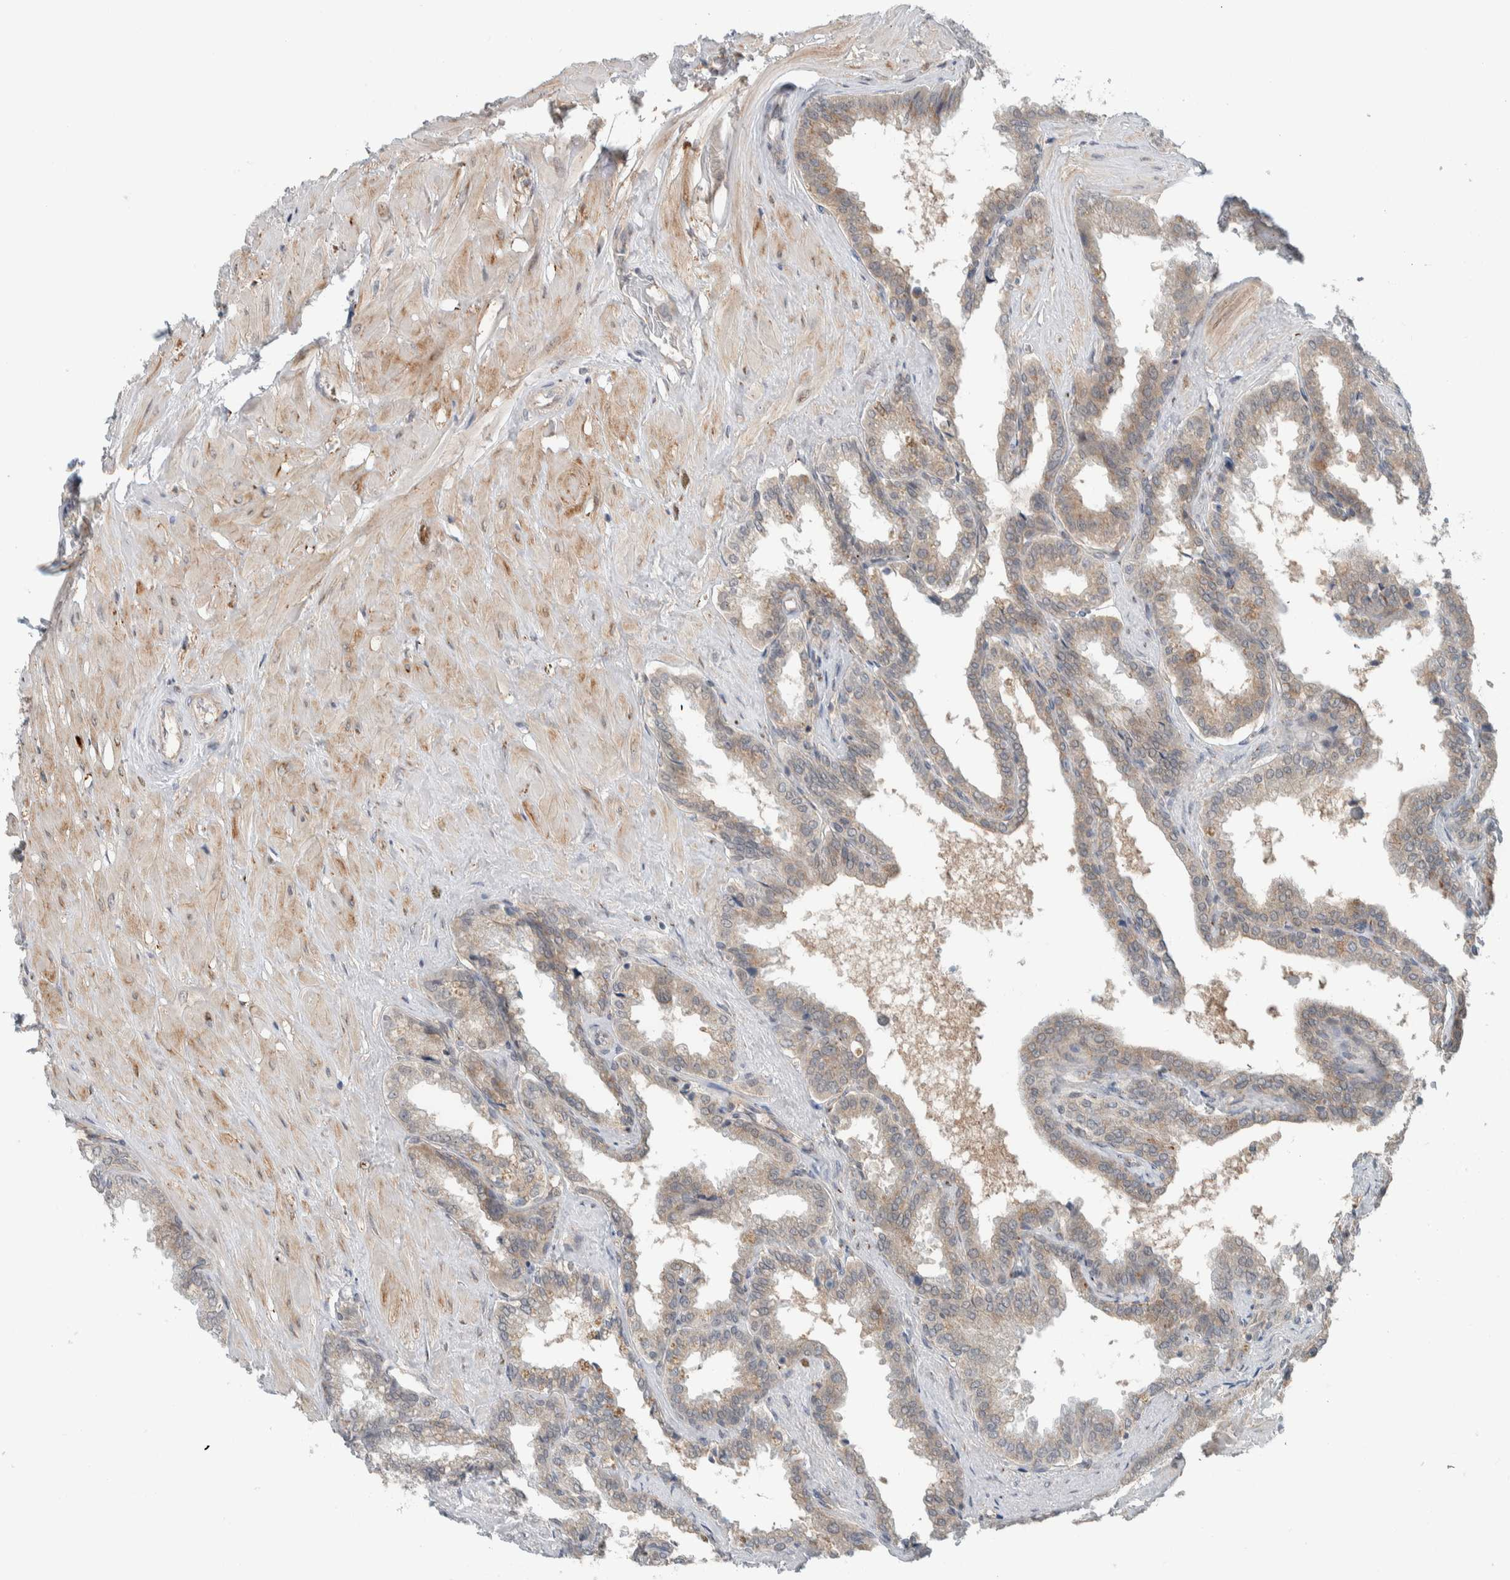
{"staining": {"intensity": "moderate", "quantity": "25%-75%", "location": "cytoplasmic/membranous"}, "tissue": "seminal vesicle", "cell_type": "Glandular cells", "image_type": "normal", "snomed": [{"axis": "morphology", "description": "Normal tissue, NOS"}, {"axis": "topography", "description": "Seminal veicle"}], "caption": "Seminal vesicle stained with DAB IHC demonstrates medium levels of moderate cytoplasmic/membranous positivity in approximately 25%-75% of glandular cells. (DAB IHC with brightfield microscopy, high magnification).", "gene": "RERE", "patient": {"sex": "male", "age": 46}}